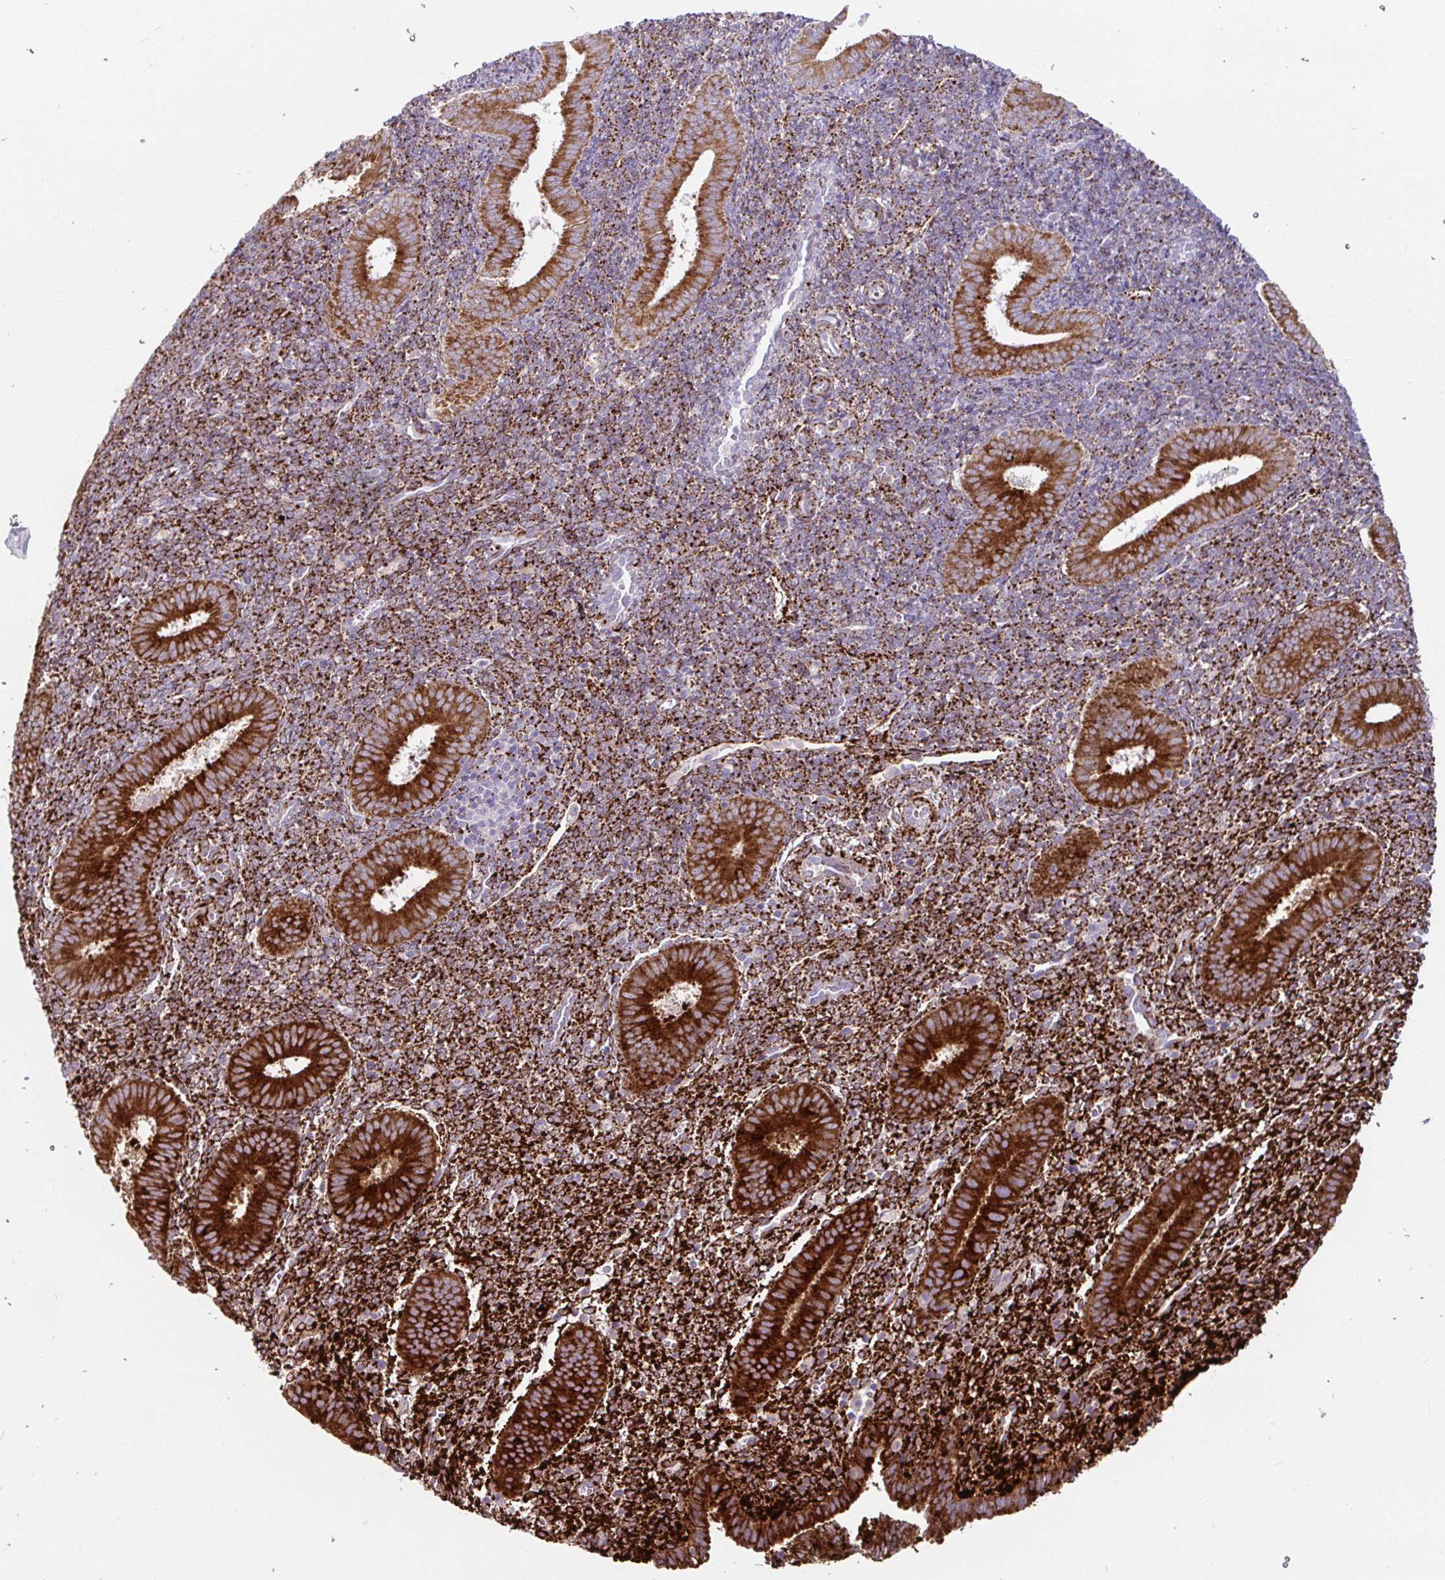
{"staining": {"intensity": "strong", "quantity": "25%-75%", "location": "cytoplasmic/membranous"}, "tissue": "endometrium", "cell_type": "Cells in endometrial stroma", "image_type": "normal", "snomed": [{"axis": "morphology", "description": "Normal tissue, NOS"}, {"axis": "topography", "description": "Endometrium"}], "caption": "High-magnification brightfield microscopy of benign endometrium stained with DAB (brown) and counterstained with hematoxylin (blue). cells in endometrial stroma exhibit strong cytoplasmic/membranous expression is seen in approximately25%-75% of cells. (DAB IHC with brightfield microscopy, high magnification).", "gene": "P4HA2", "patient": {"sex": "female", "age": 25}}